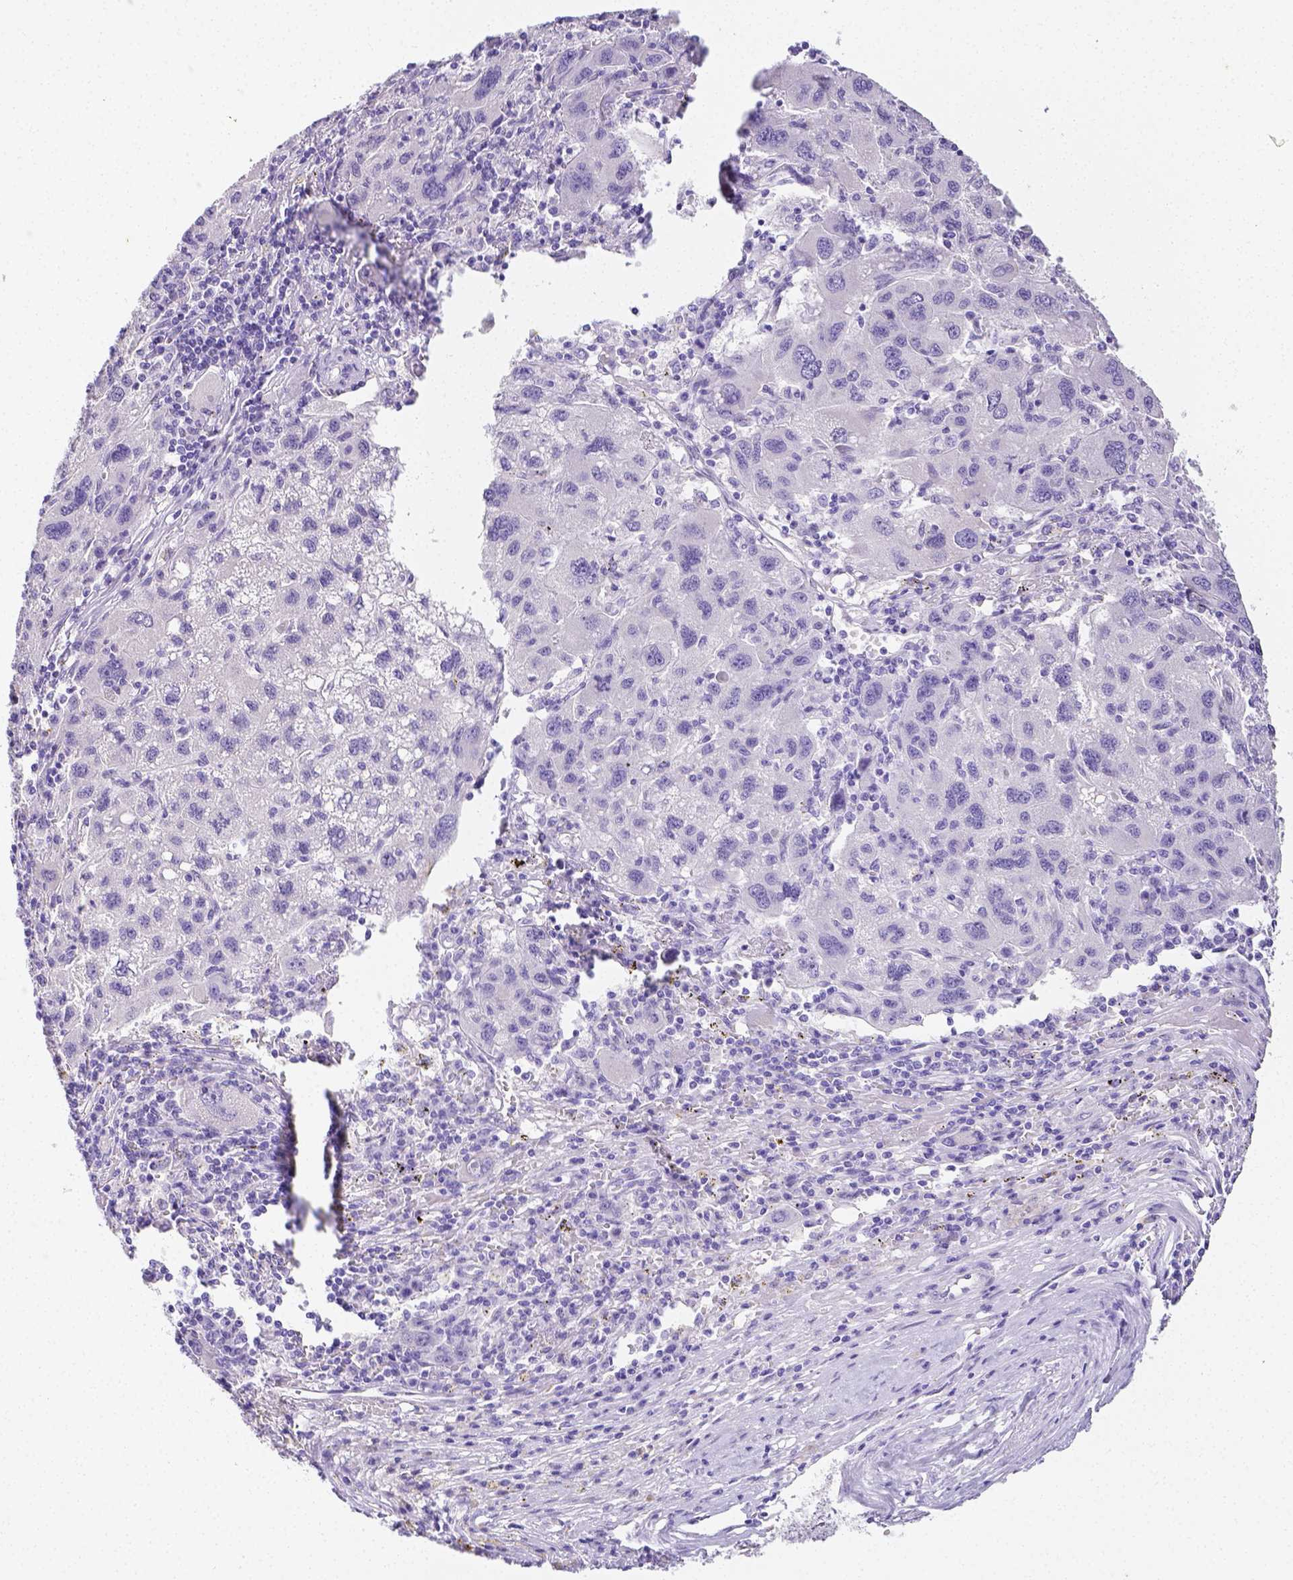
{"staining": {"intensity": "negative", "quantity": "none", "location": "none"}, "tissue": "liver cancer", "cell_type": "Tumor cells", "image_type": "cancer", "snomed": [{"axis": "morphology", "description": "Carcinoma, Hepatocellular, NOS"}, {"axis": "topography", "description": "Liver"}], "caption": "Histopathology image shows no significant protein staining in tumor cells of hepatocellular carcinoma (liver).", "gene": "ARHGAP36", "patient": {"sex": "female", "age": 77}}